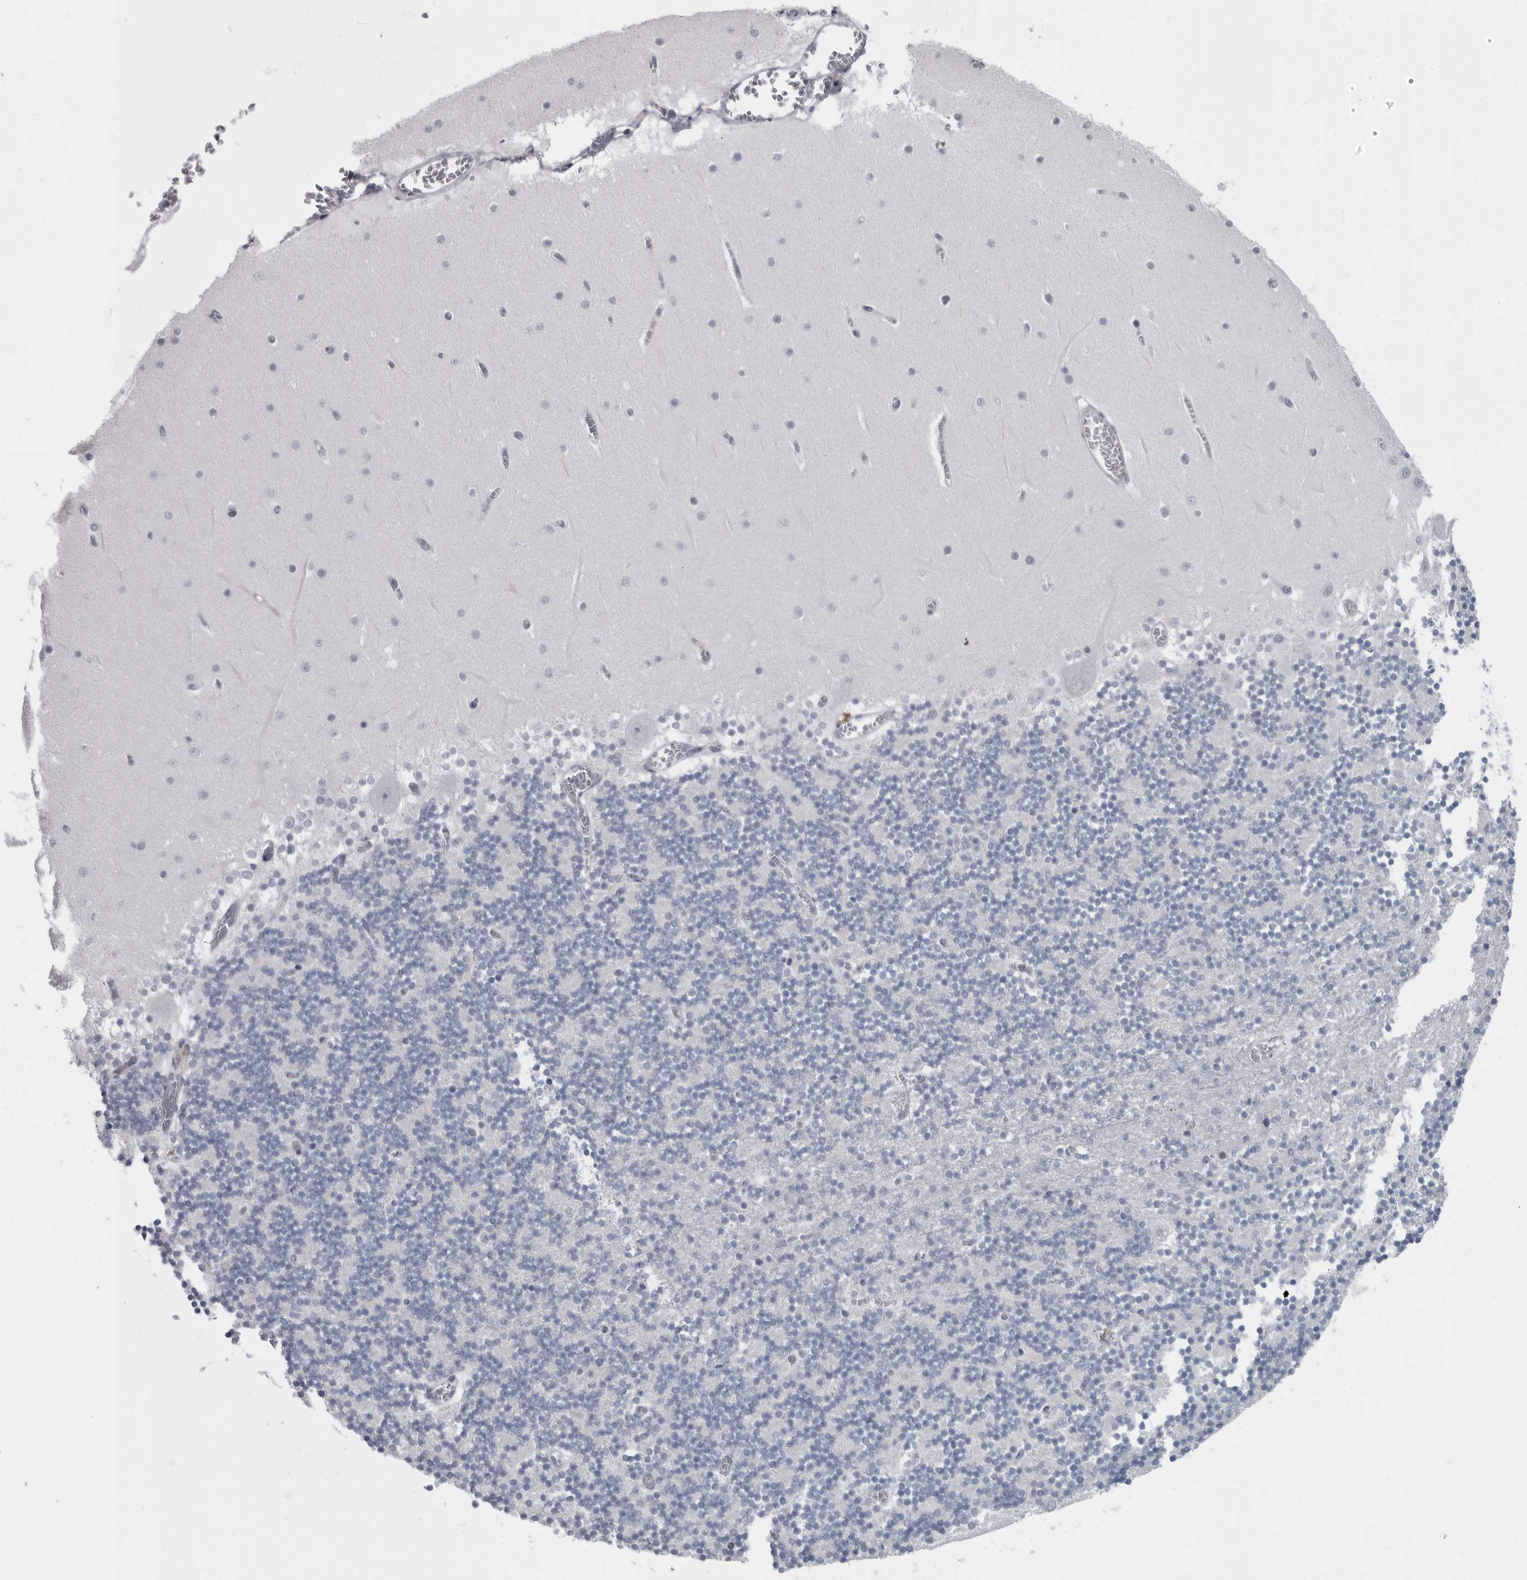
{"staining": {"intensity": "negative", "quantity": "none", "location": "none"}, "tissue": "cerebellum", "cell_type": "Cells in granular layer", "image_type": "normal", "snomed": [{"axis": "morphology", "description": "Normal tissue, NOS"}, {"axis": "topography", "description": "Cerebellum"}], "caption": "This is an immunohistochemistry histopathology image of normal human cerebellum. There is no positivity in cells in granular layer.", "gene": "SLC25A39", "patient": {"sex": "female", "age": 28}}